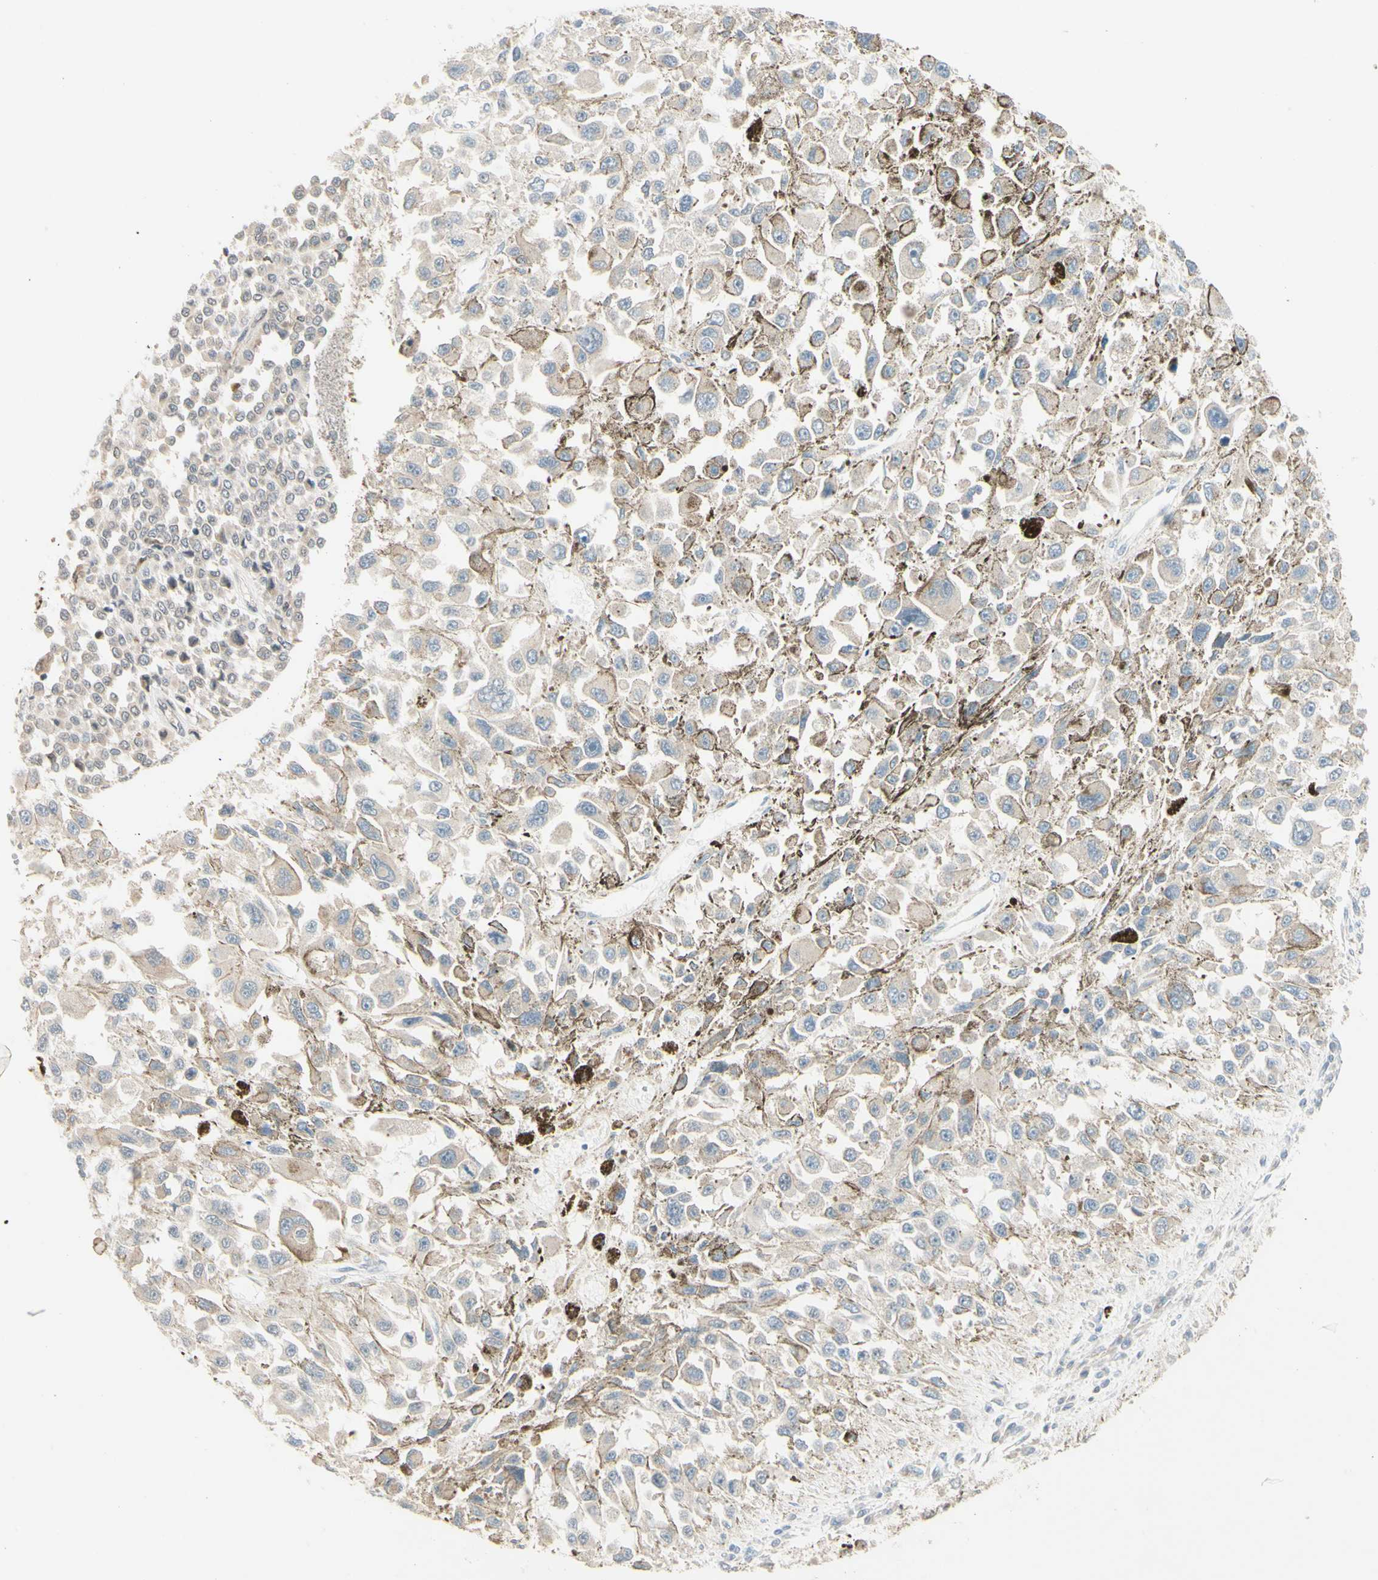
{"staining": {"intensity": "weak", "quantity": "25%-75%", "location": "cytoplasmic/membranous"}, "tissue": "melanoma", "cell_type": "Tumor cells", "image_type": "cancer", "snomed": [{"axis": "morphology", "description": "Malignant melanoma, Metastatic site"}, {"axis": "topography", "description": "Lymph node"}], "caption": "Protein analysis of melanoma tissue shows weak cytoplasmic/membranous staining in approximately 25%-75% of tumor cells.", "gene": "ZW10", "patient": {"sex": "male", "age": 59}}